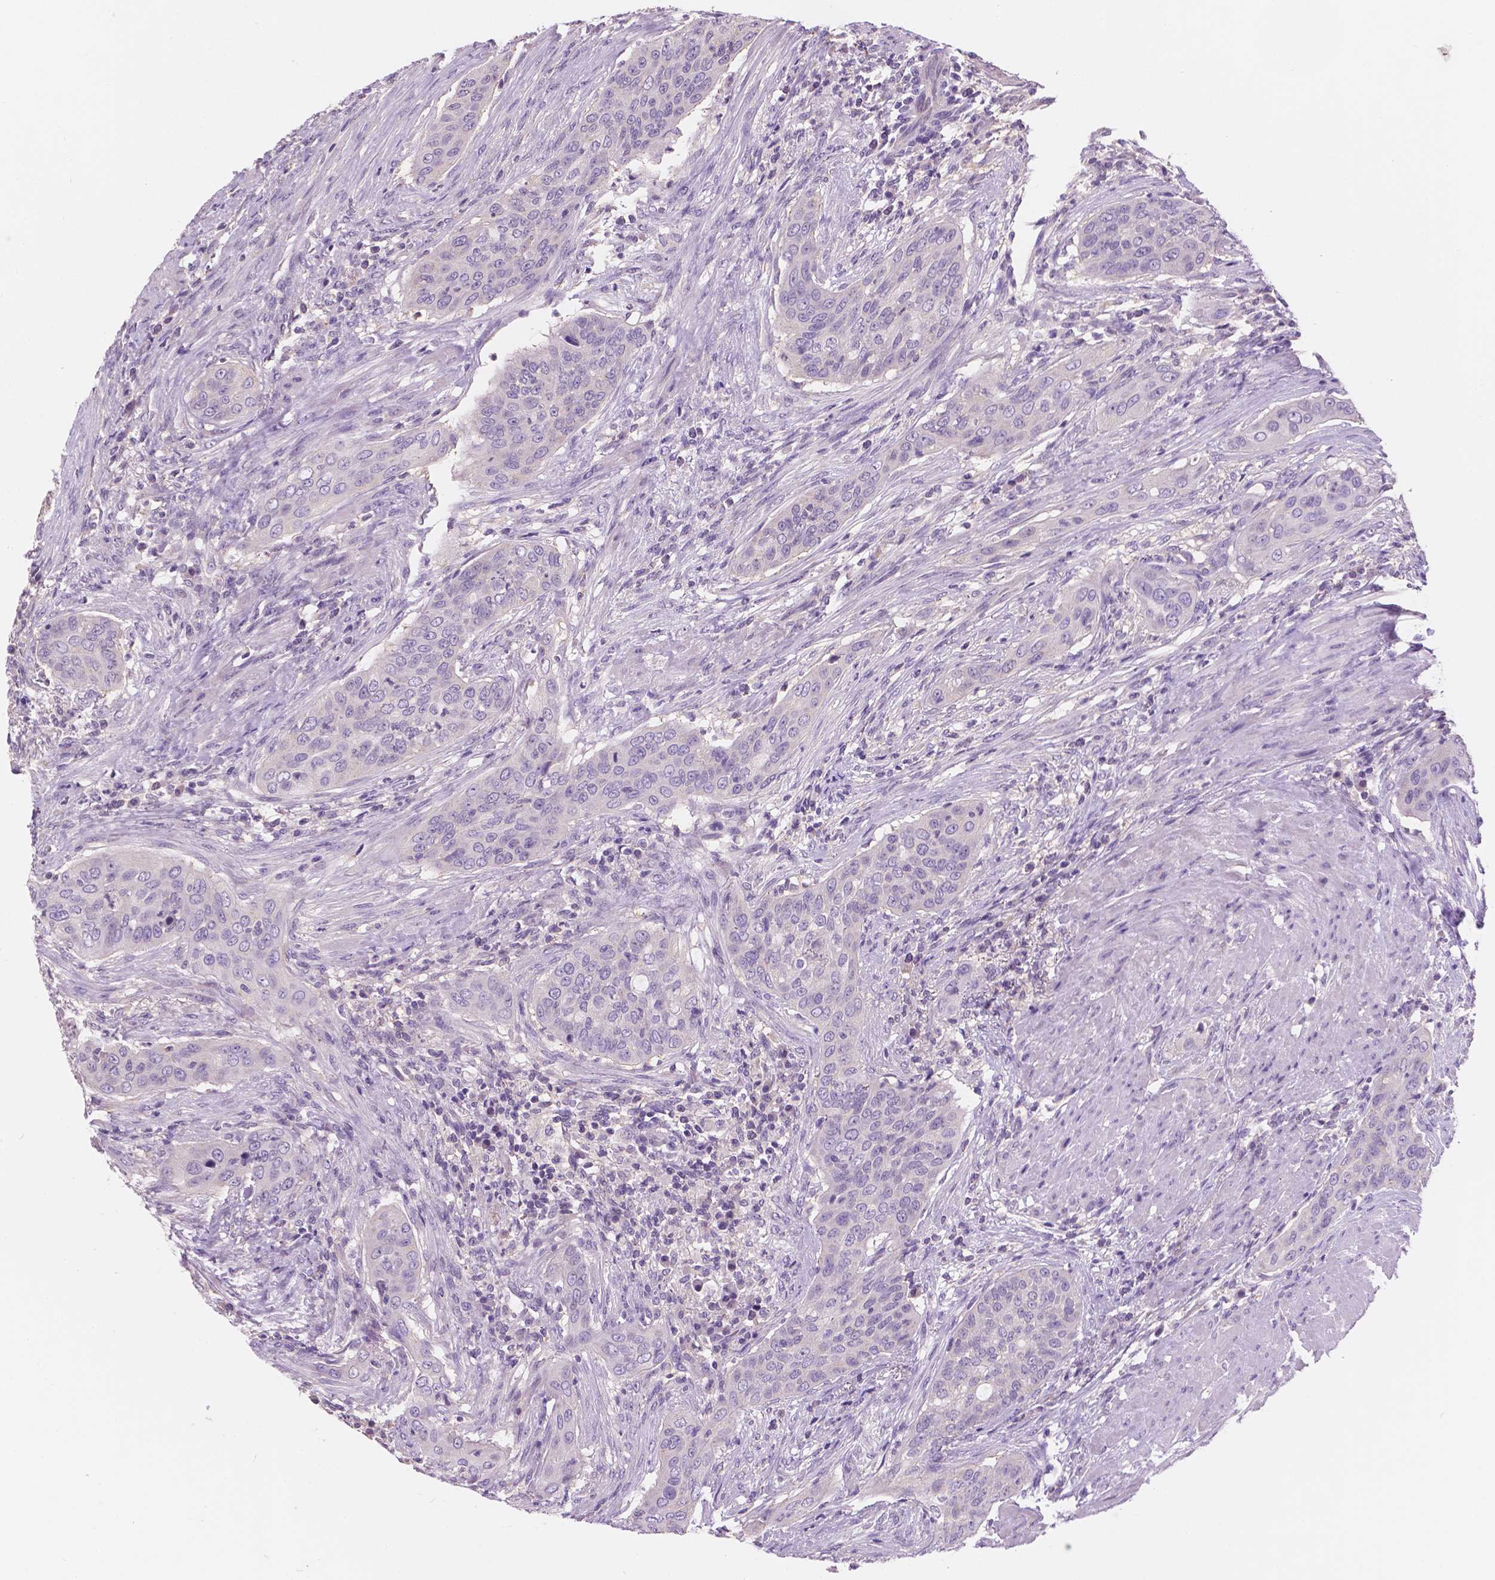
{"staining": {"intensity": "negative", "quantity": "none", "location": "none"}, "tissue": "urothelial cancer", "cell_type": "Tumor cells", "image_type": "cancer", "snomed": [{"axis": "morphology", "description": "Urothelial carcinoma, High grade"}, {"axis": "topography", "description": "Urinary bladder"}], "caption": "Immunohistochemistry (IHC) micrograph of neoplastic tissue: human urothelial cancer stained with DAB (3,3'-diaminobenzidine) exhibits no significant protein expression in tumor cells.", "gene": "SBSN", "patient": {"sex": "male", "age": 82}}